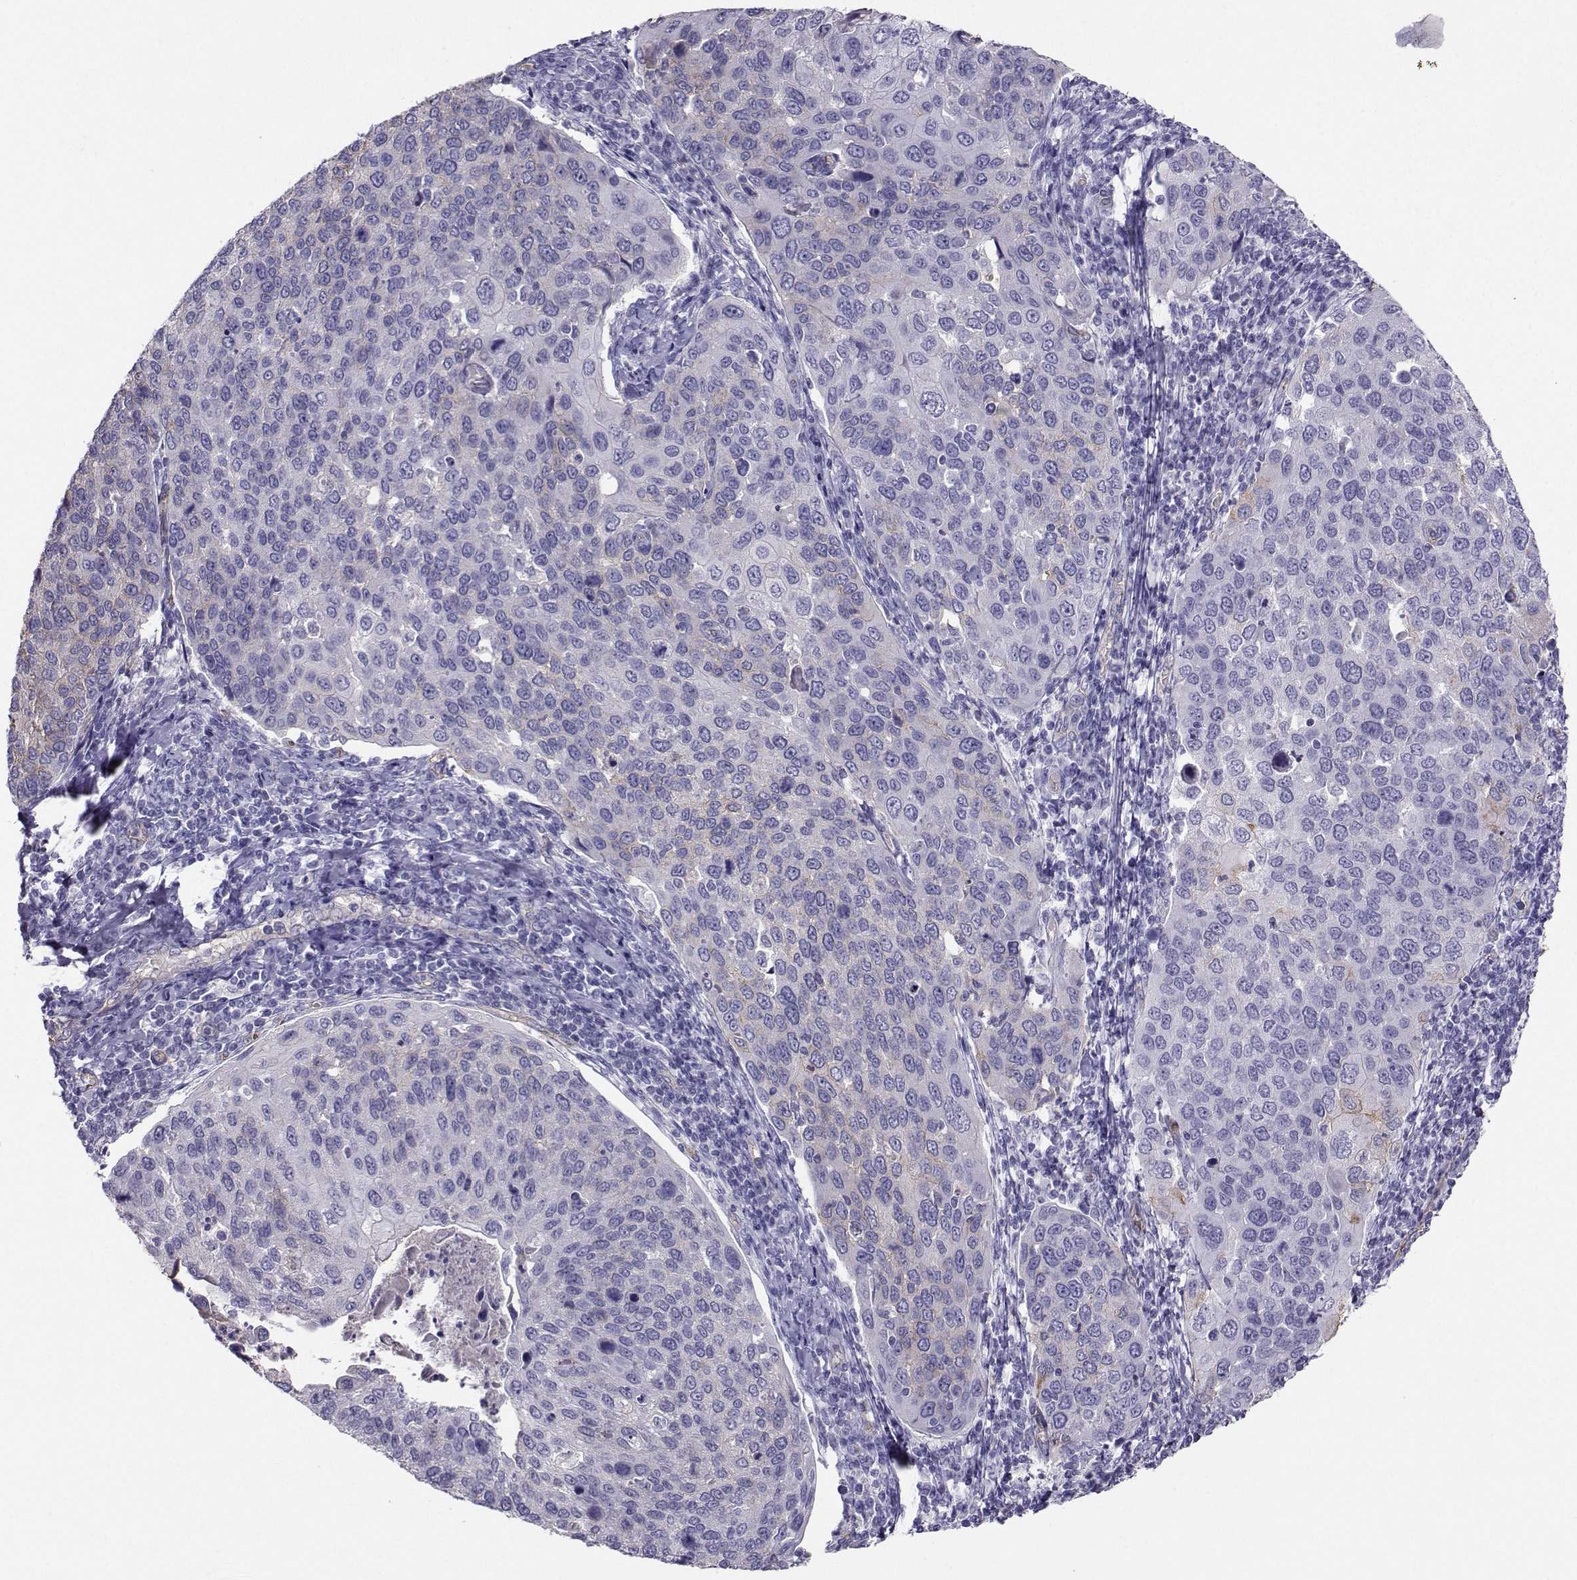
{"staining": {"intensity": "negative", "quantity": "none", "location": "none"}, "tissue": "cervical cancer", "cell_type": "Tumor cells", "image_type": "cancer", "snomed": [{"axis": "morphology", "description": "Squamous cell carcinoma, NOS"}, {"axis": "topography", "description": "Cervix"}], "caption": "IHC of cervical cancer reveals no positivity in tumor cells.", "gene": "CLUL1", "patient": {"sex": "female", "age": 54}}